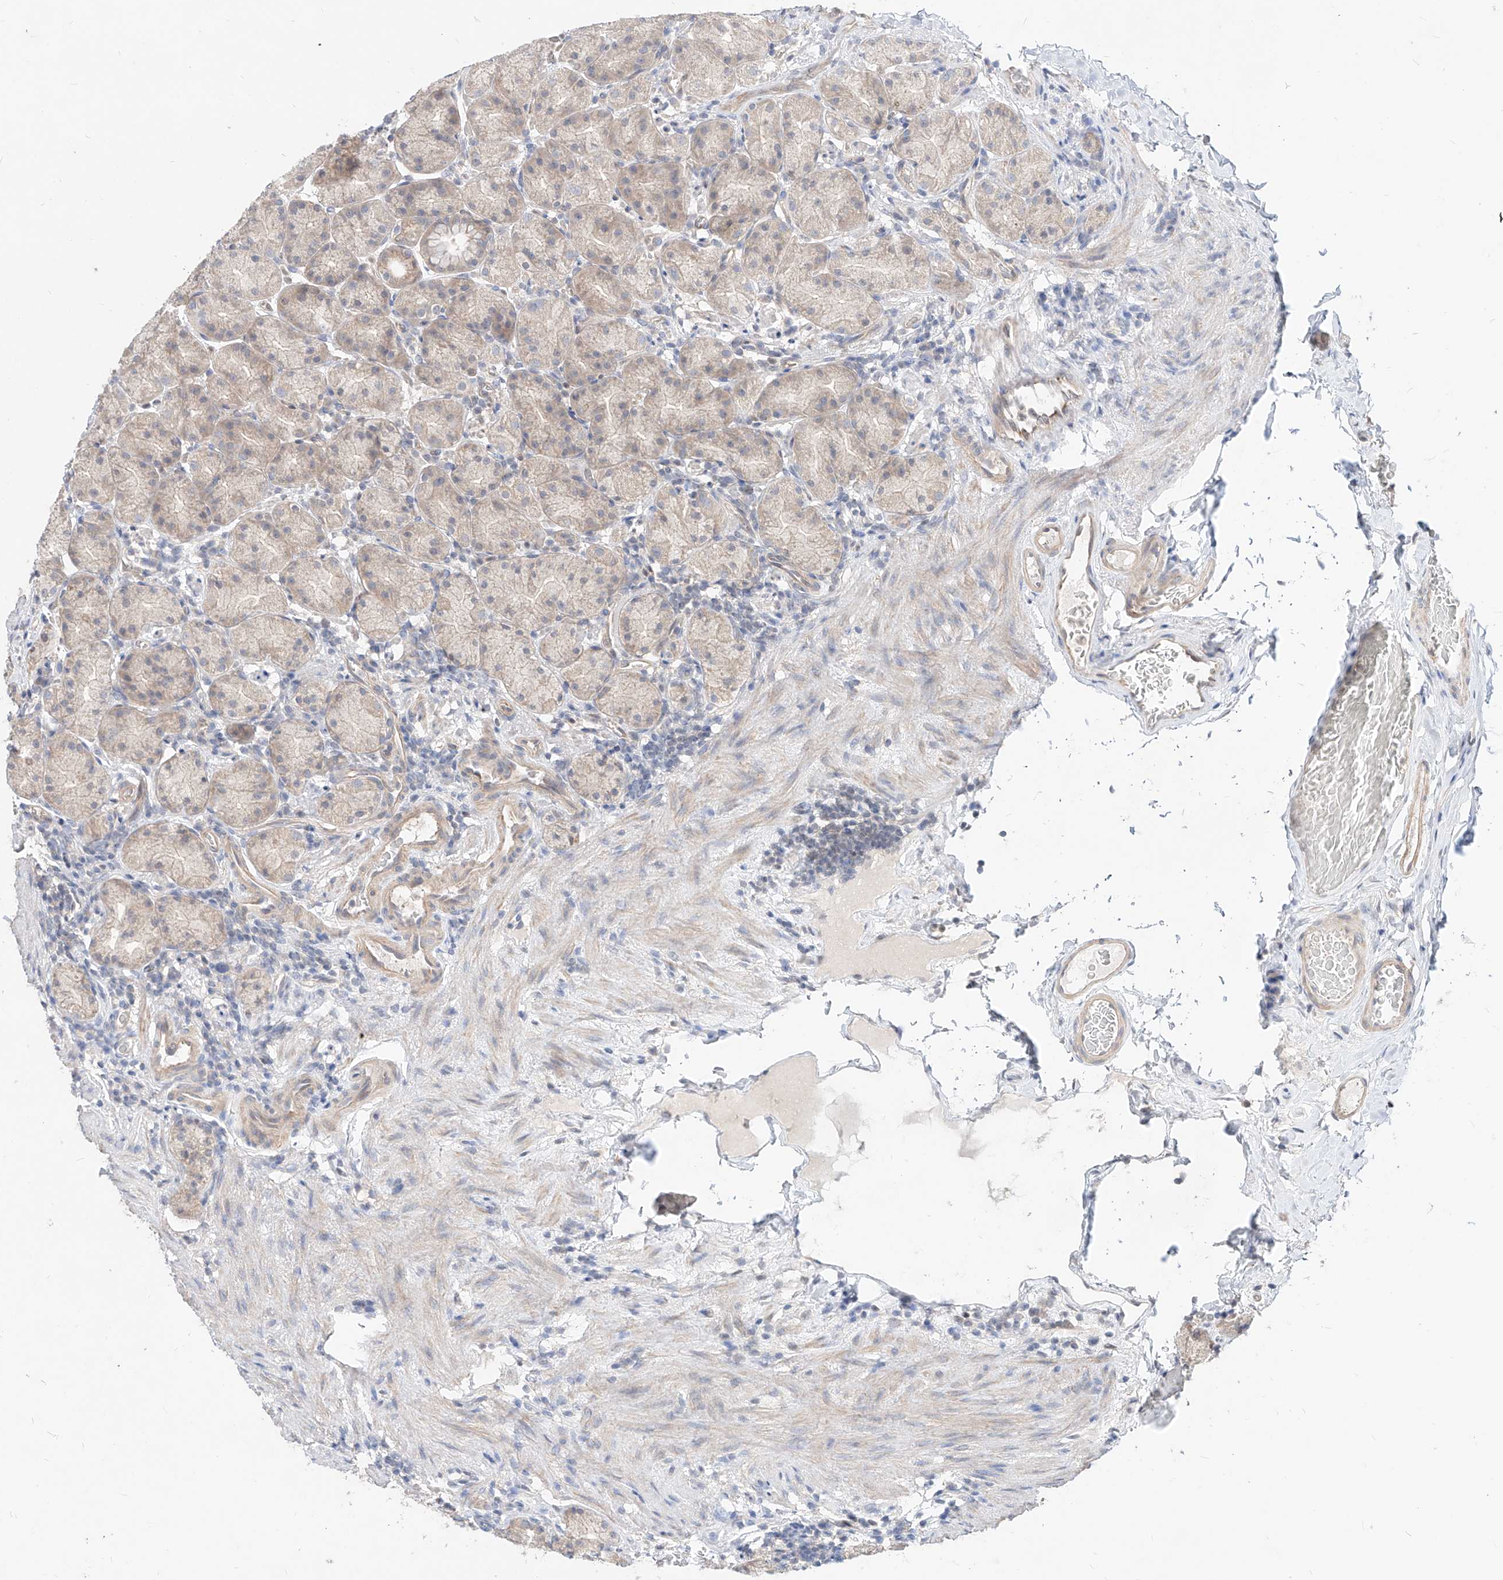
{"staining": {"intensity": "negative", "quantity": "none", "location": "none"}, "tissue": "stomach", "cell_type": "Glandular cells", "image_type": "normal", "snomed": [{"axis": "morphology", "description": "Normal tissue, NOS"}, {"axis": "topography", "description": "Stomach, upper"}], "caption": "The image demonstrates no staining of glandular cells in benign stomach. Brightfield microscopy of immunohistochemistry stained with DAB (brown) and hematoxylin (blue), captured at high magnification.", "gene": "TSNAX", "patient": {"sex": "male", "age": 68}}